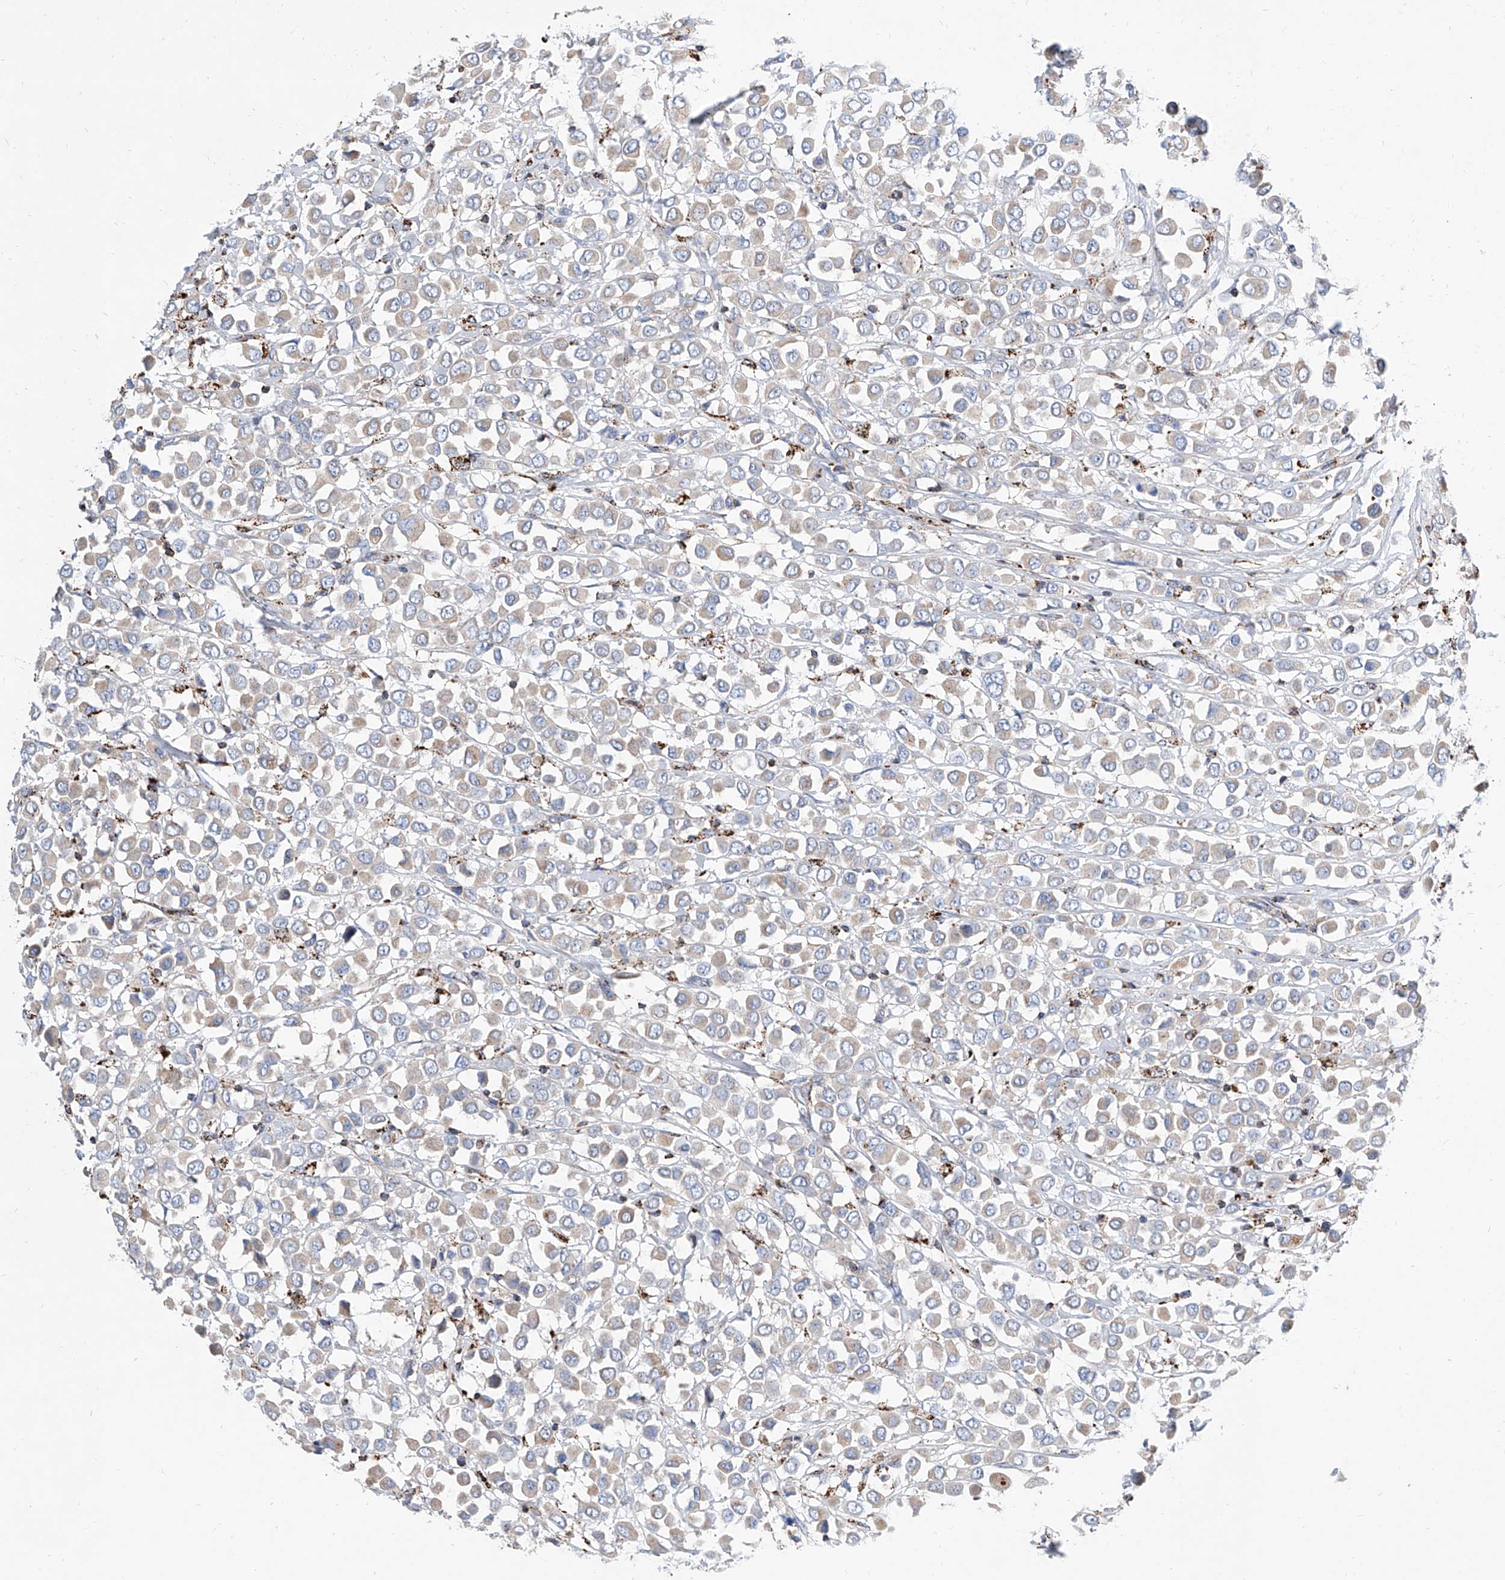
{"staining": {"intensity": "weak", "quantity": "<25%", "location": "cytoplasmic/membranous"}, "tissue": "breast cancer", "cell_type": "Tumor cells", "image_type": "cancer", "snomed": [{"axis": "morphology", "description": "Duct carcinoma"}, {"axis": "topography", "description": "Breast"}], "caption": "Tumor cells show no significant expression in breast cancer (infiltrating ductal carcinoma).", "gene": "CPNE5", "patient": {"sex": "female", "age": 61}}